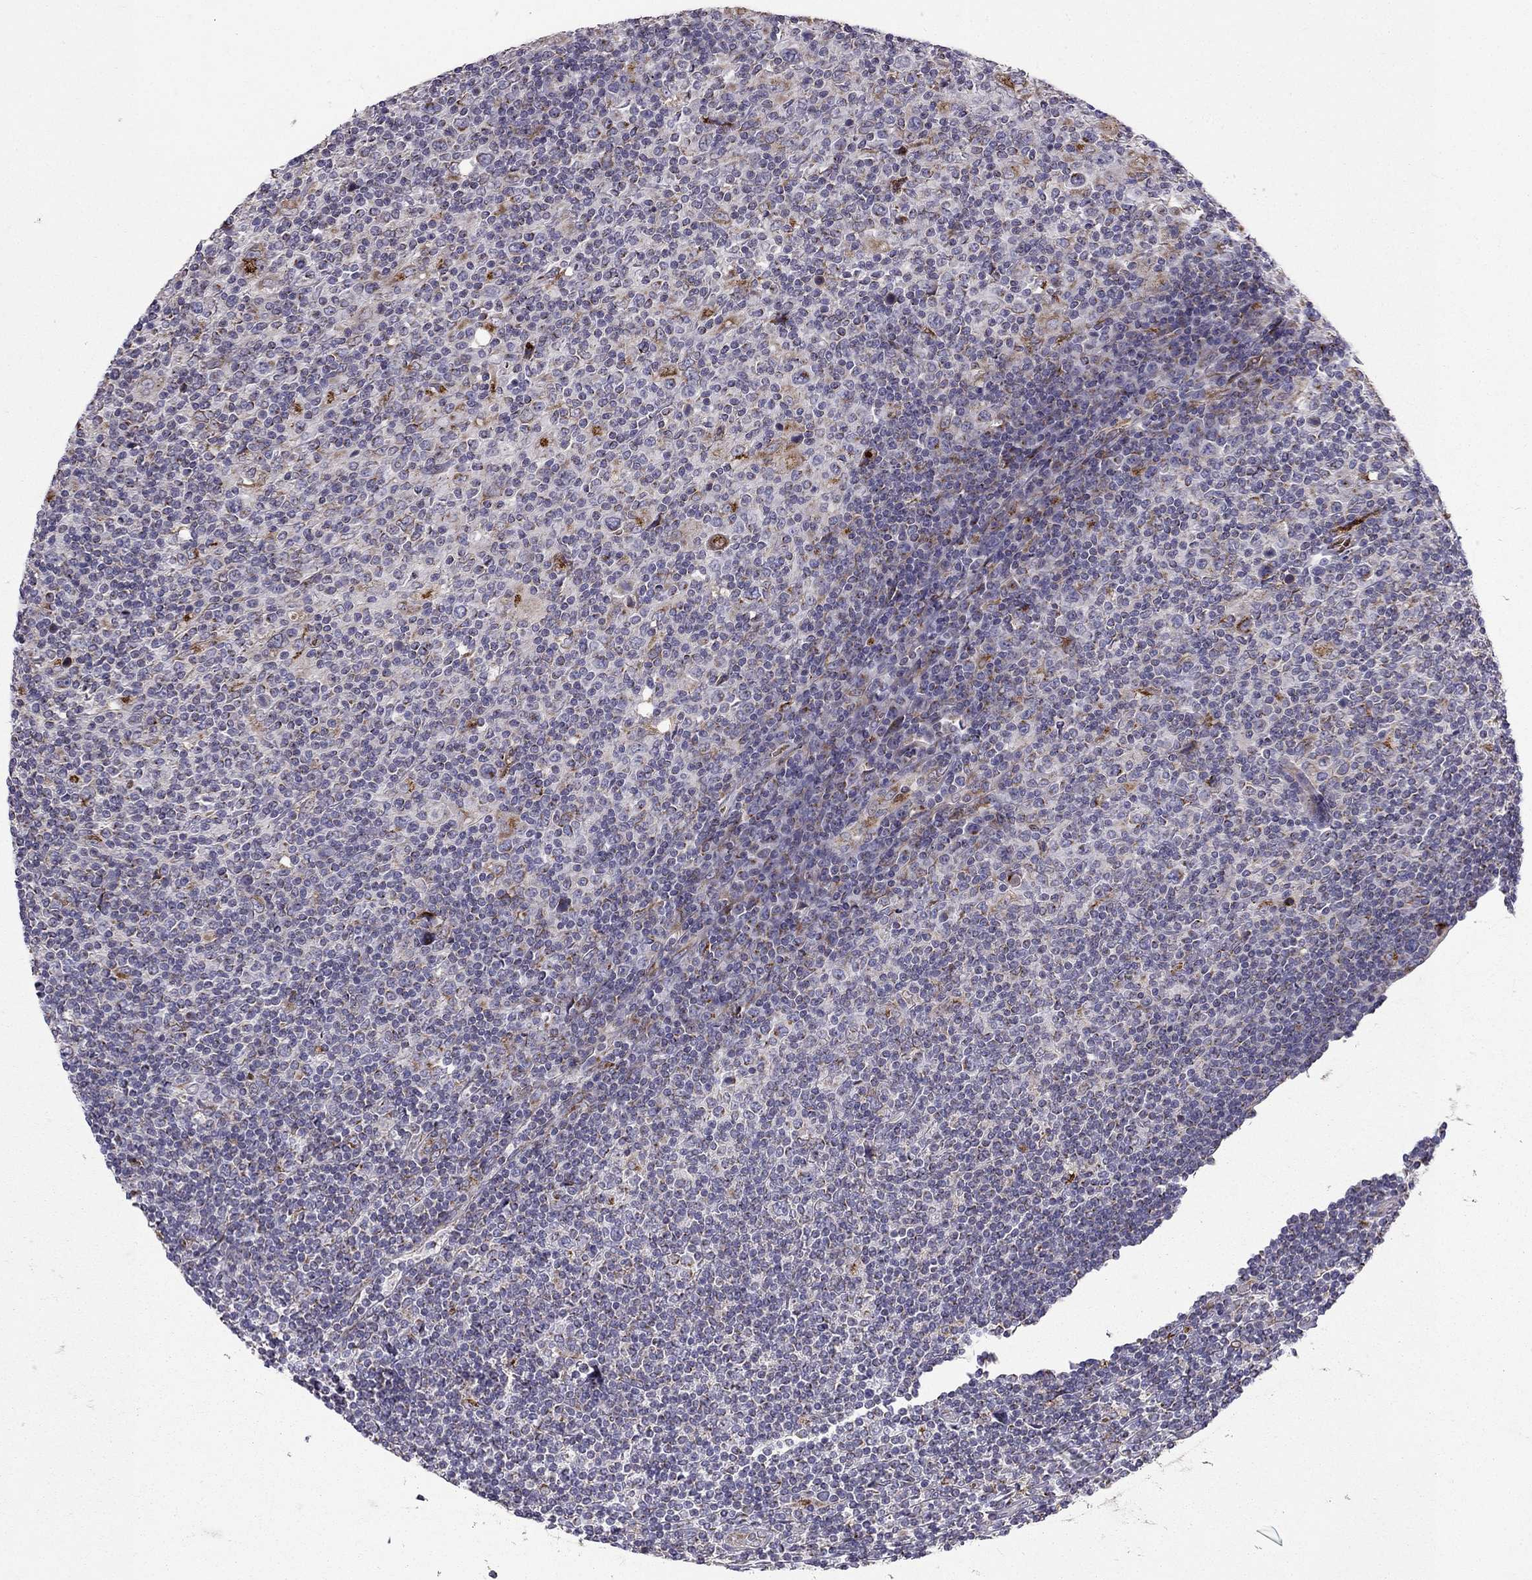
{"staining": {"intensity": "moderate", "quantity": ">75%", "location": "cytoplasmic/membranous"}, "tissue": "lymphoma", "cell_type": "Tumor cells", "image_type": "cancer", "snomed": [{"axis": "morphology", "description": "Hodgkin's disease, NOS"}, {"axis": "topography", "description": "Lymph node"}], "caption": "Lymphoma stained with immunohistochemistry (IHC) shows moderate cytoplasmic/membranous staining in approximately >75% of tumor cells.", "gene": "B4GALT7", "patient": {"sex": "male", "age": 40}}